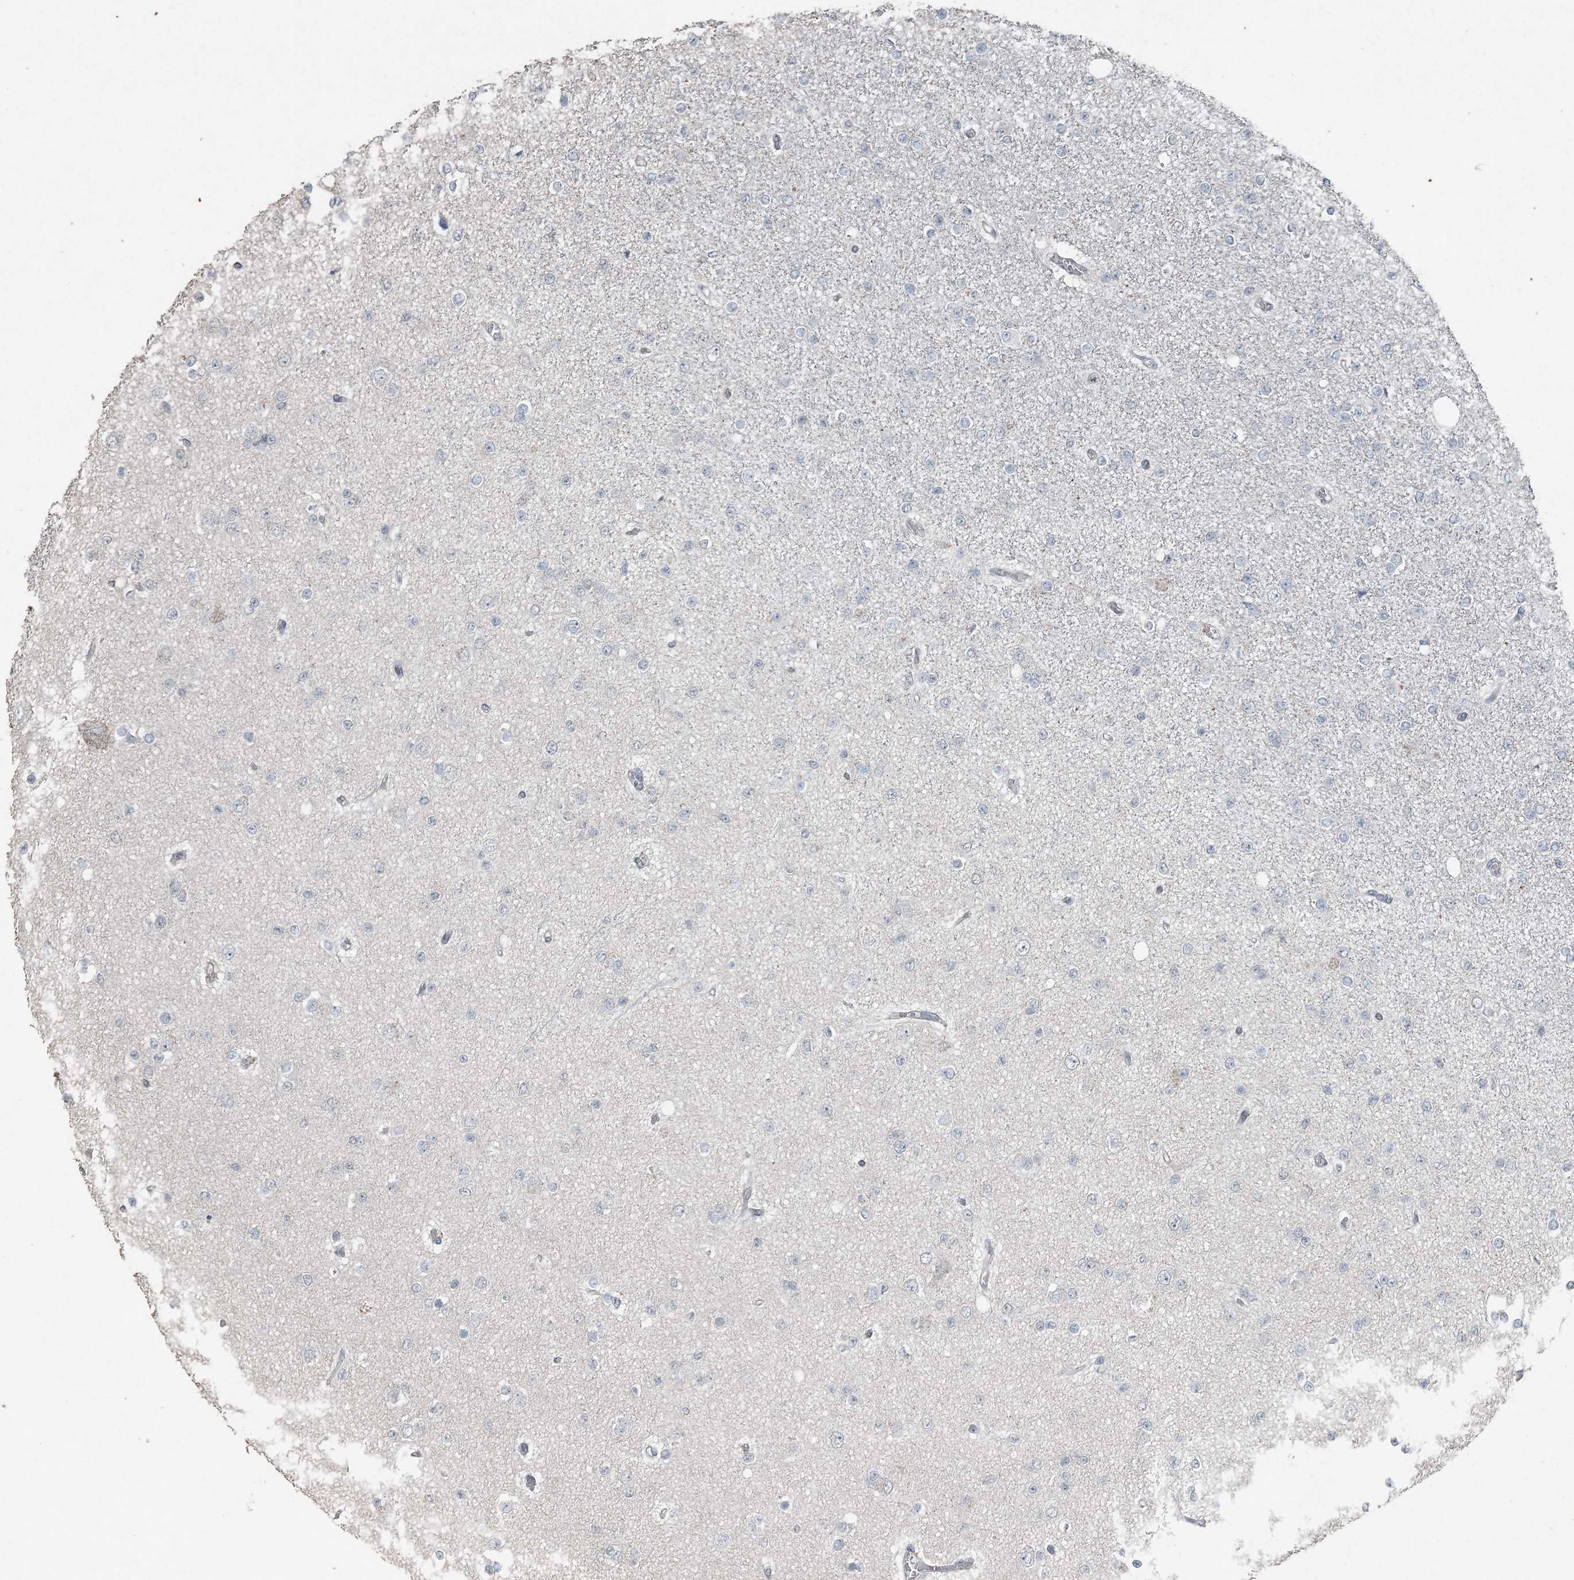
{"staining": {"intensity": "negative", "quantity": "none", "location": "none"}, "tissue": "glioma", "cell_type": "Tumor cells", "image_type": "cancer", "snomed": [{"axis": "morphology", "description": "Glioma, malignant, Low grade"}, {"axis": "topography", "description": "Brain"}], "caption": "This is an immunohistochemistry (IHC) image of malignant glioma (low-grade). There is no expression in tumor cells.", "gene": "VSIG2", "patient": {"sex": "female", "age": 22}}